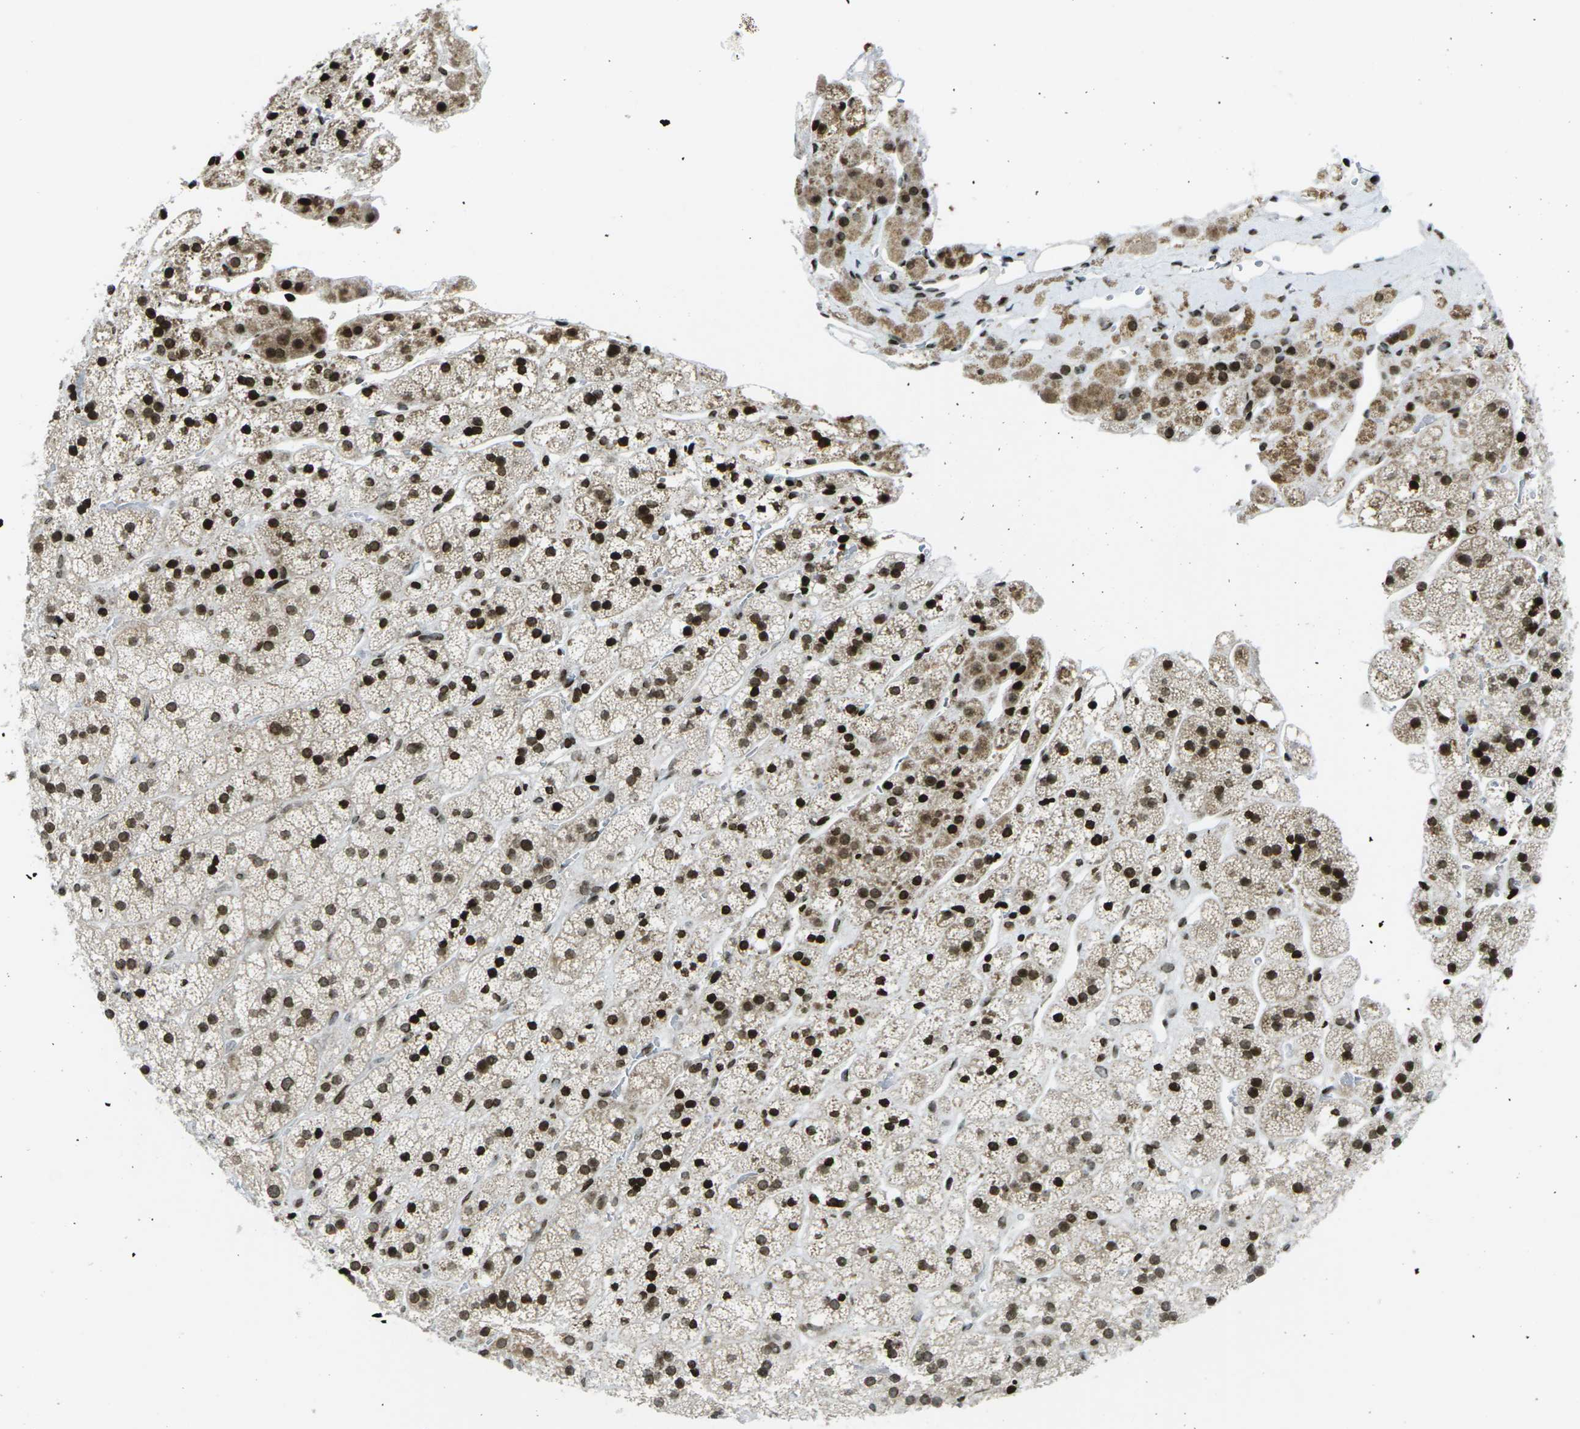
{"staining": {"intensity": "strong", "quantity": "25%-75%", "location": "cytoplasmic/membranous,nuclear"}, "tissue": "adrenal gland", "cell_type": "Glandular cells", "image_type": "normal", "snomed": [{"axis": "morphology", "description": "Normal tissue, NOS"}, {"axis": "topography", "description": "Adrenal gland"}], "caption": "Immunohistochemical staining of unremarkable adrenal gland reveals strong cytoplasmic/membranous,nuclear protein positivity in about 25%-75% of glandular cells.", "gene": "EME1", "patient": {"sex": "male", "age": 56}}